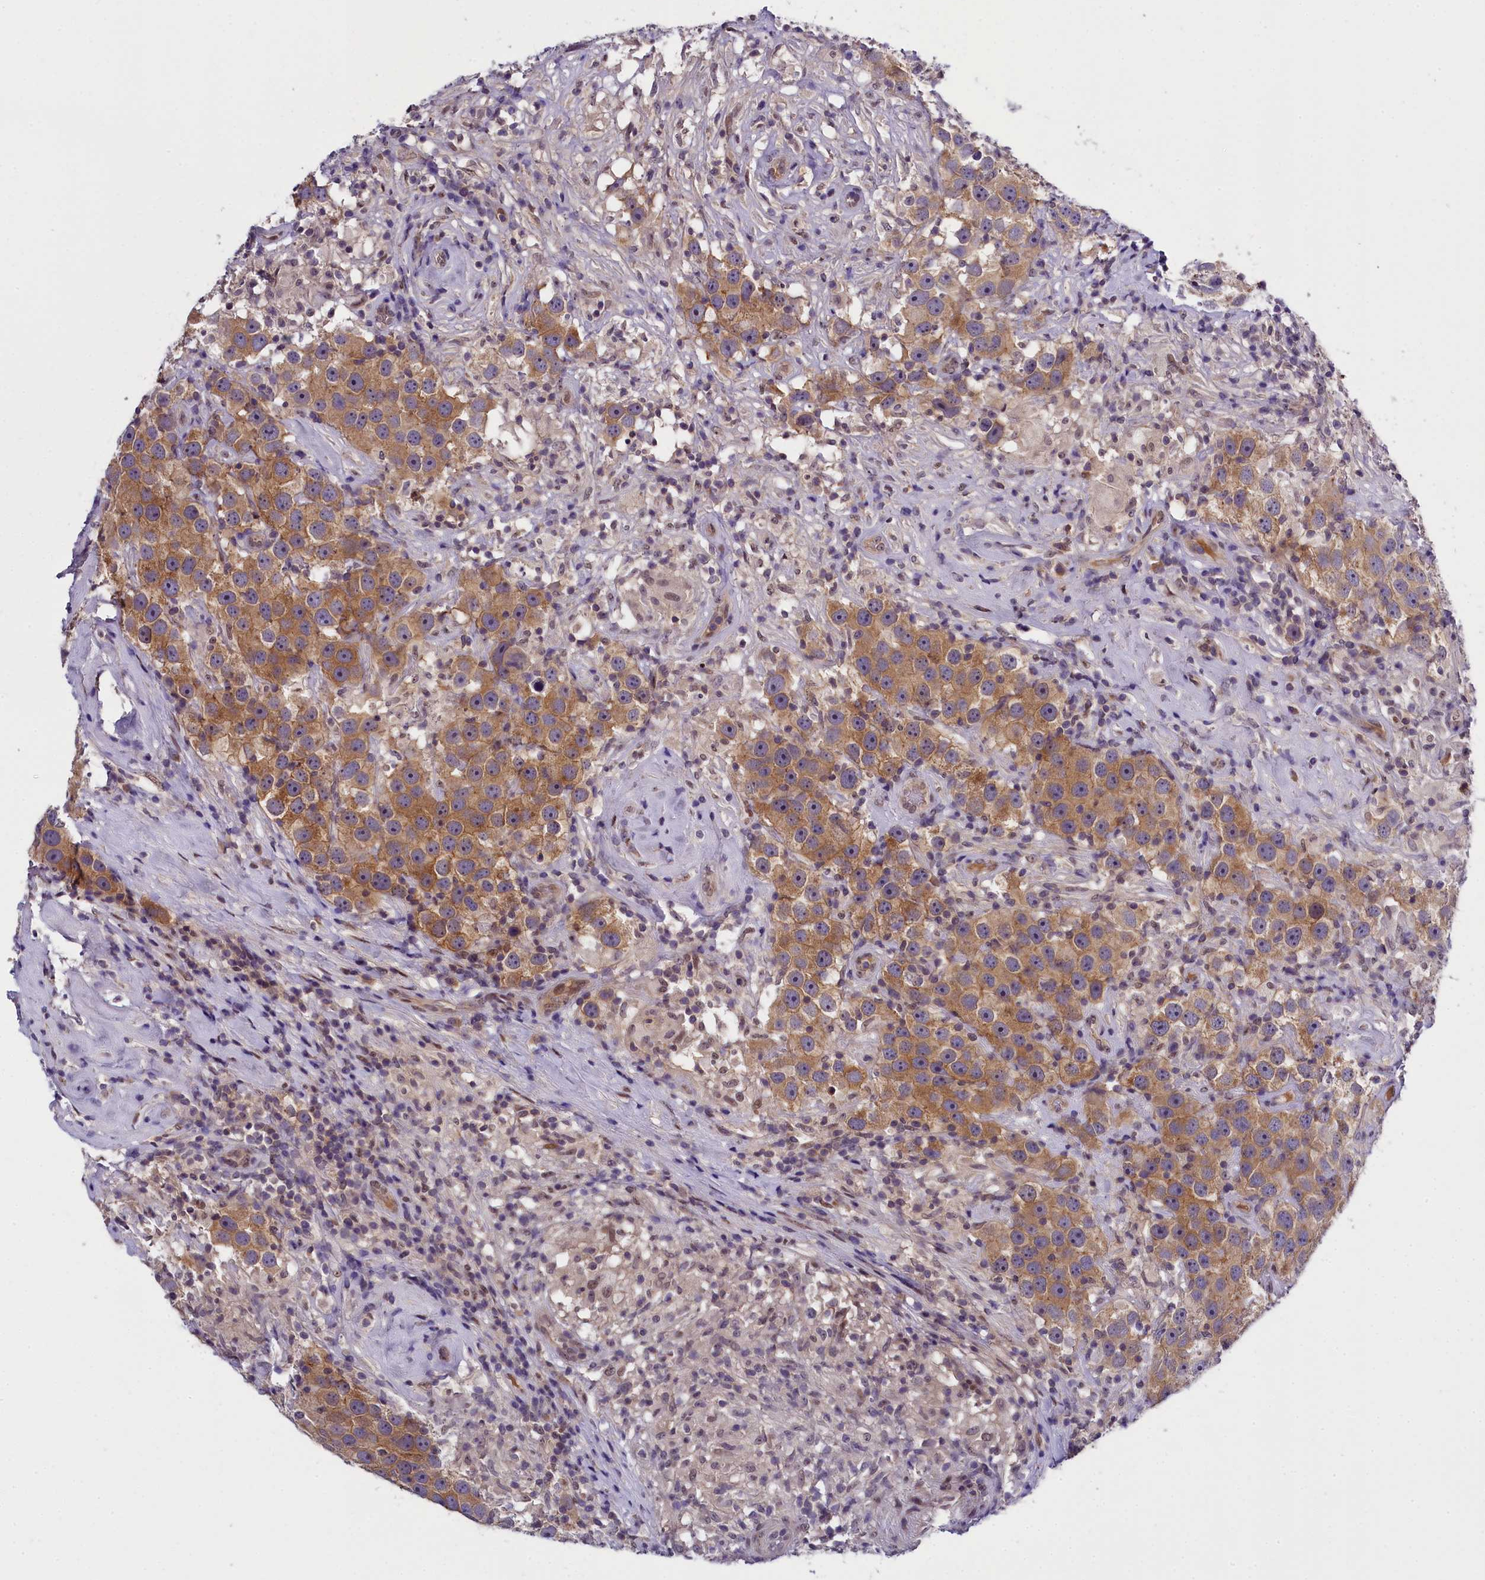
{"staining": {"intensity": "moderate", "quantity": ">75%", "location": "cytoplasmic/membranous"}, "tissue": "testis cancer", "cell_type": "Tumor cells", "image_type": "cancer", "snomed": [{"axis": "morphology", "description": "Seminoma, NOS"}, {"axis": "topography", "description": "Testis"}], "caption": "Protein staining demonstrates moderate cytoplasmic/membranous staining in approximately >75% of tumor cells in testis cancer.", "gene": "ENKD1", "patient": {"sex": "male", "age": 49}}